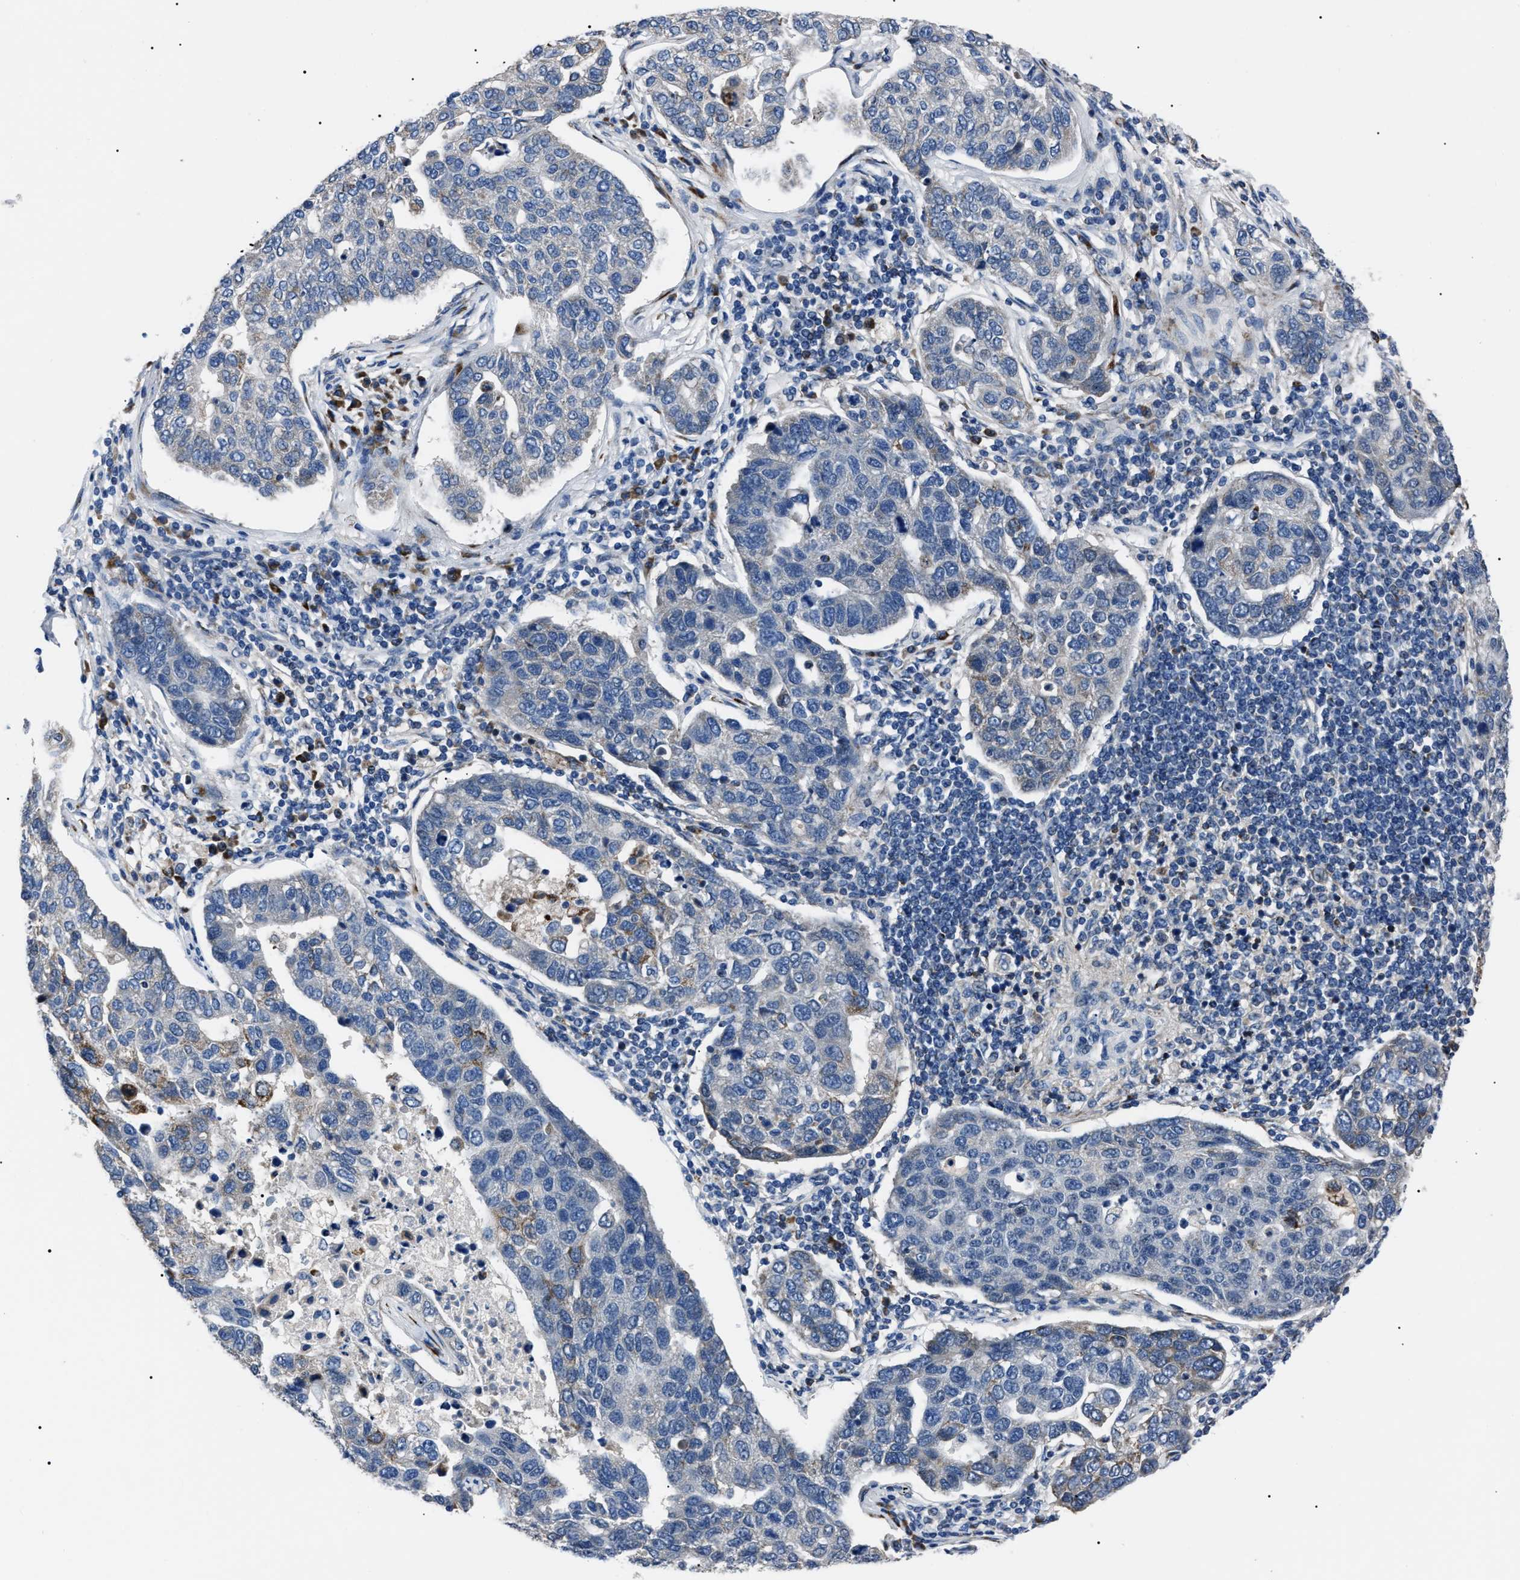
{"staining": {"intensity": "moderate", "quantity": "<25%", "location": "cytoplasmic/membranous"}, "tissue": "pancreatic cancer", "cell_type": "Tumor cells", "image_type": "cancer", "snomed": [{"axis": "morphology", "description": "Adenocarcinoma, NOS"}, {"axis": "topography", "description": "Pancreas"}], "caption": "Brown immunohistochemical staining in pancreatic cancer (adenocarcinoma) exhibits moderate cytoplasmic/membranous expression in about <25% of tumor cells. (brown staining indicates protein expression, while blue staining denotes nuclei).", "gene": "LRRC14", "patient": {"sex": "female", "age": 61}}